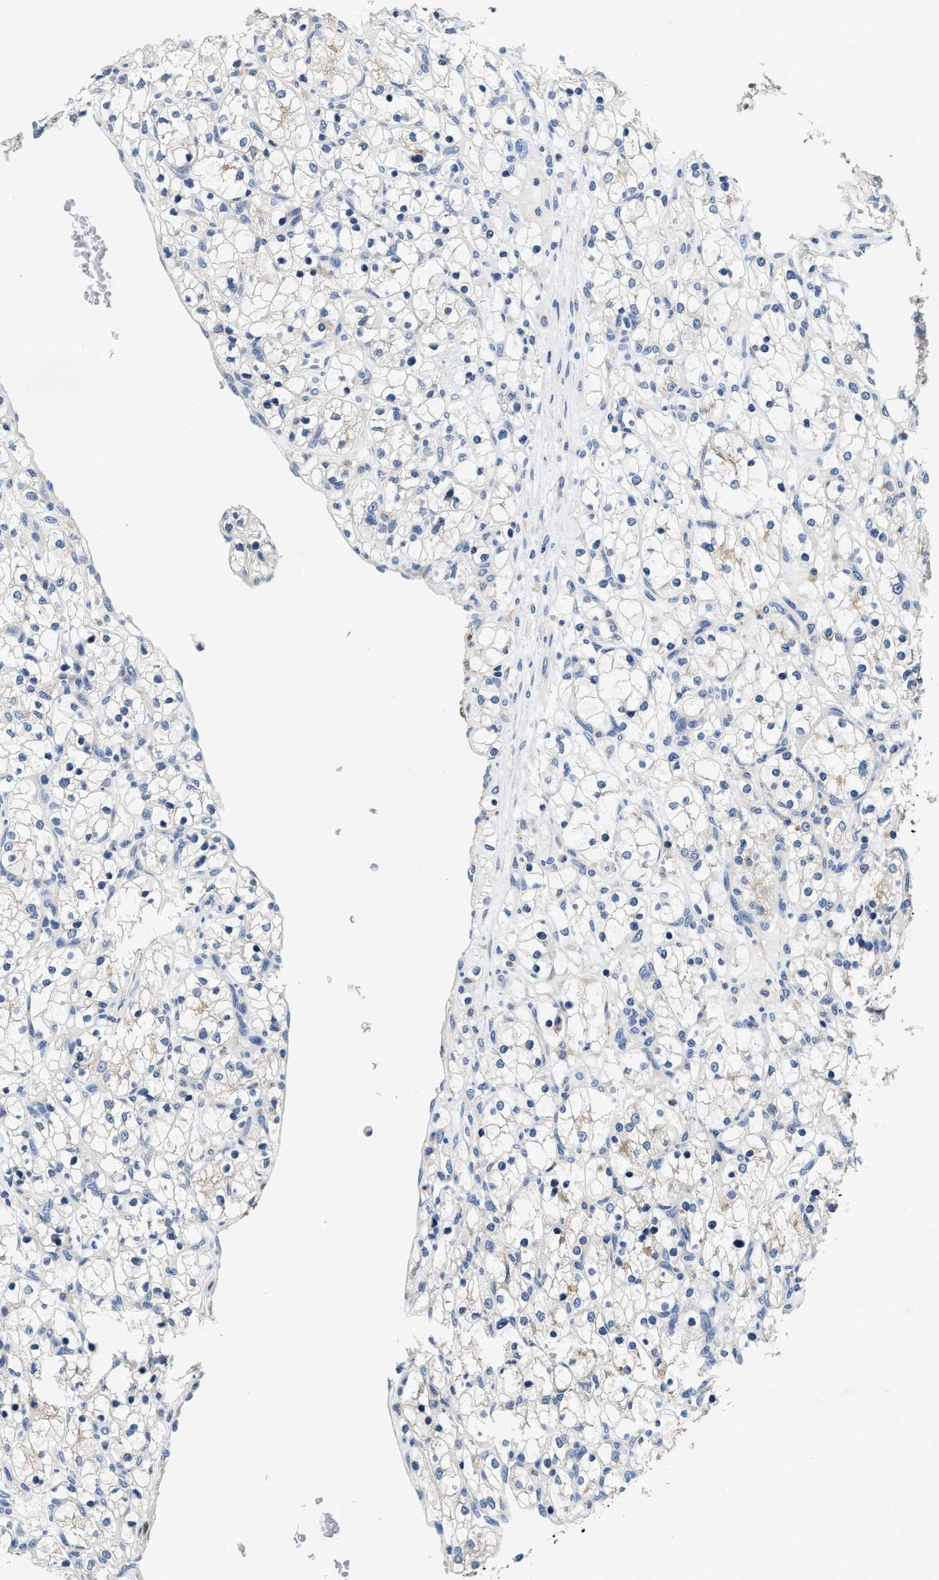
{"staining": {"intensity": "weak", "quantity": "<25%", "location": "cytoplasmic/membranous"}, "tissue": "renal cancer", "cell_type": "Tumor cells", "image_type": "cancer", "snomed": [{"axis": "morphology", "description": "Adenocarcinoma, NOS"}, {"axis": "topography", "description": "Kidney"}], "caption": "DAB immunohistochemical staining of renal cancer reveals no significant expression in tumor cells.", "gene": "ANKIB1", "patient": {"sex": "female", "age": 69}}